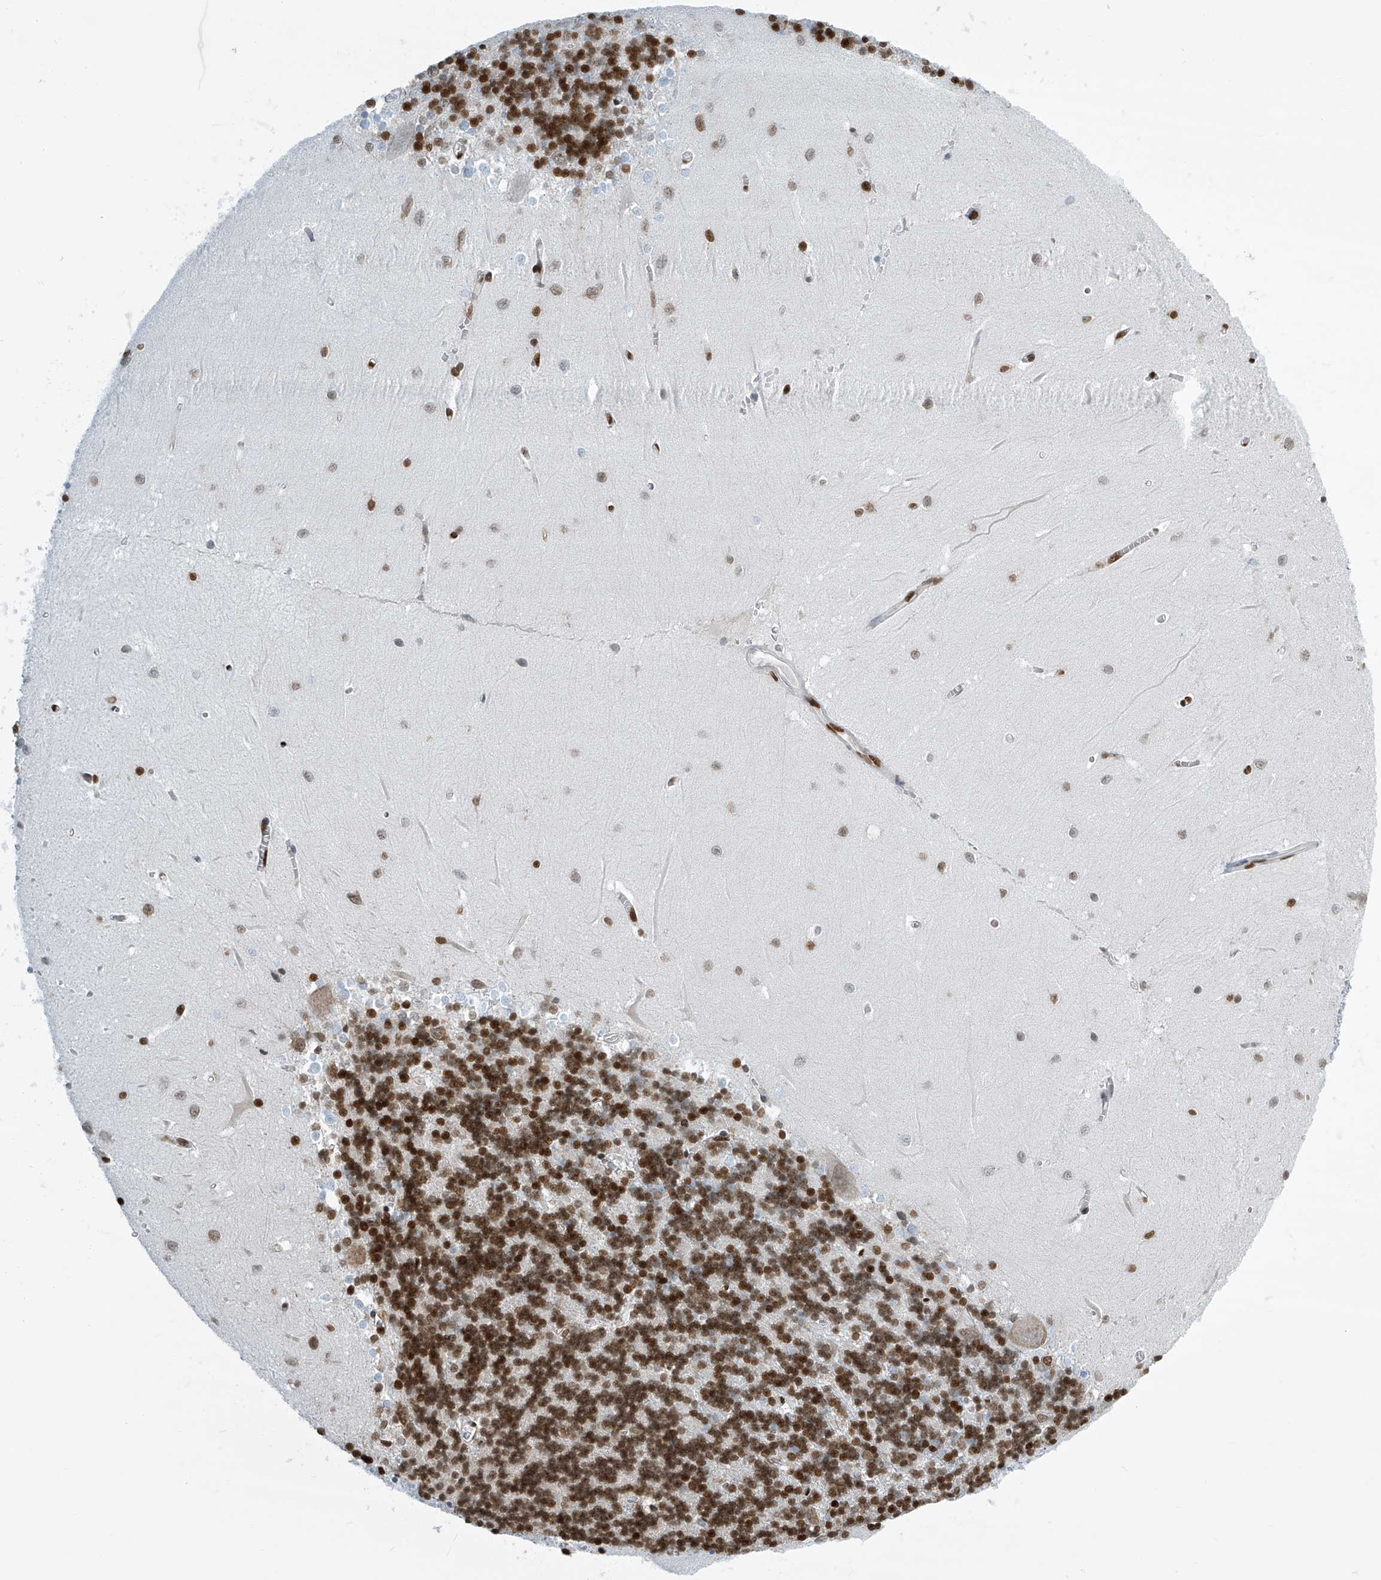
{"staining": {"intensity": "strong", "quantity": "25%-75%", "location": "nuclear"}, "tissue": "cerebellum", "cell_type": "Cells in granular layer", "image_type": "normal", "snomed": [{"axis": "morphology", "description": "Normal tissue, NOS"}, {"axis": "topography", "description": "Cerebellum"}], "caption": "This is an image of immunohistochemistry staining of normal cerebellum, which shows strong expression in the nuclear of cells in granular layer.", "gene": "ENSG00000257390", "patient": {"sex": "male", "age": 37}}